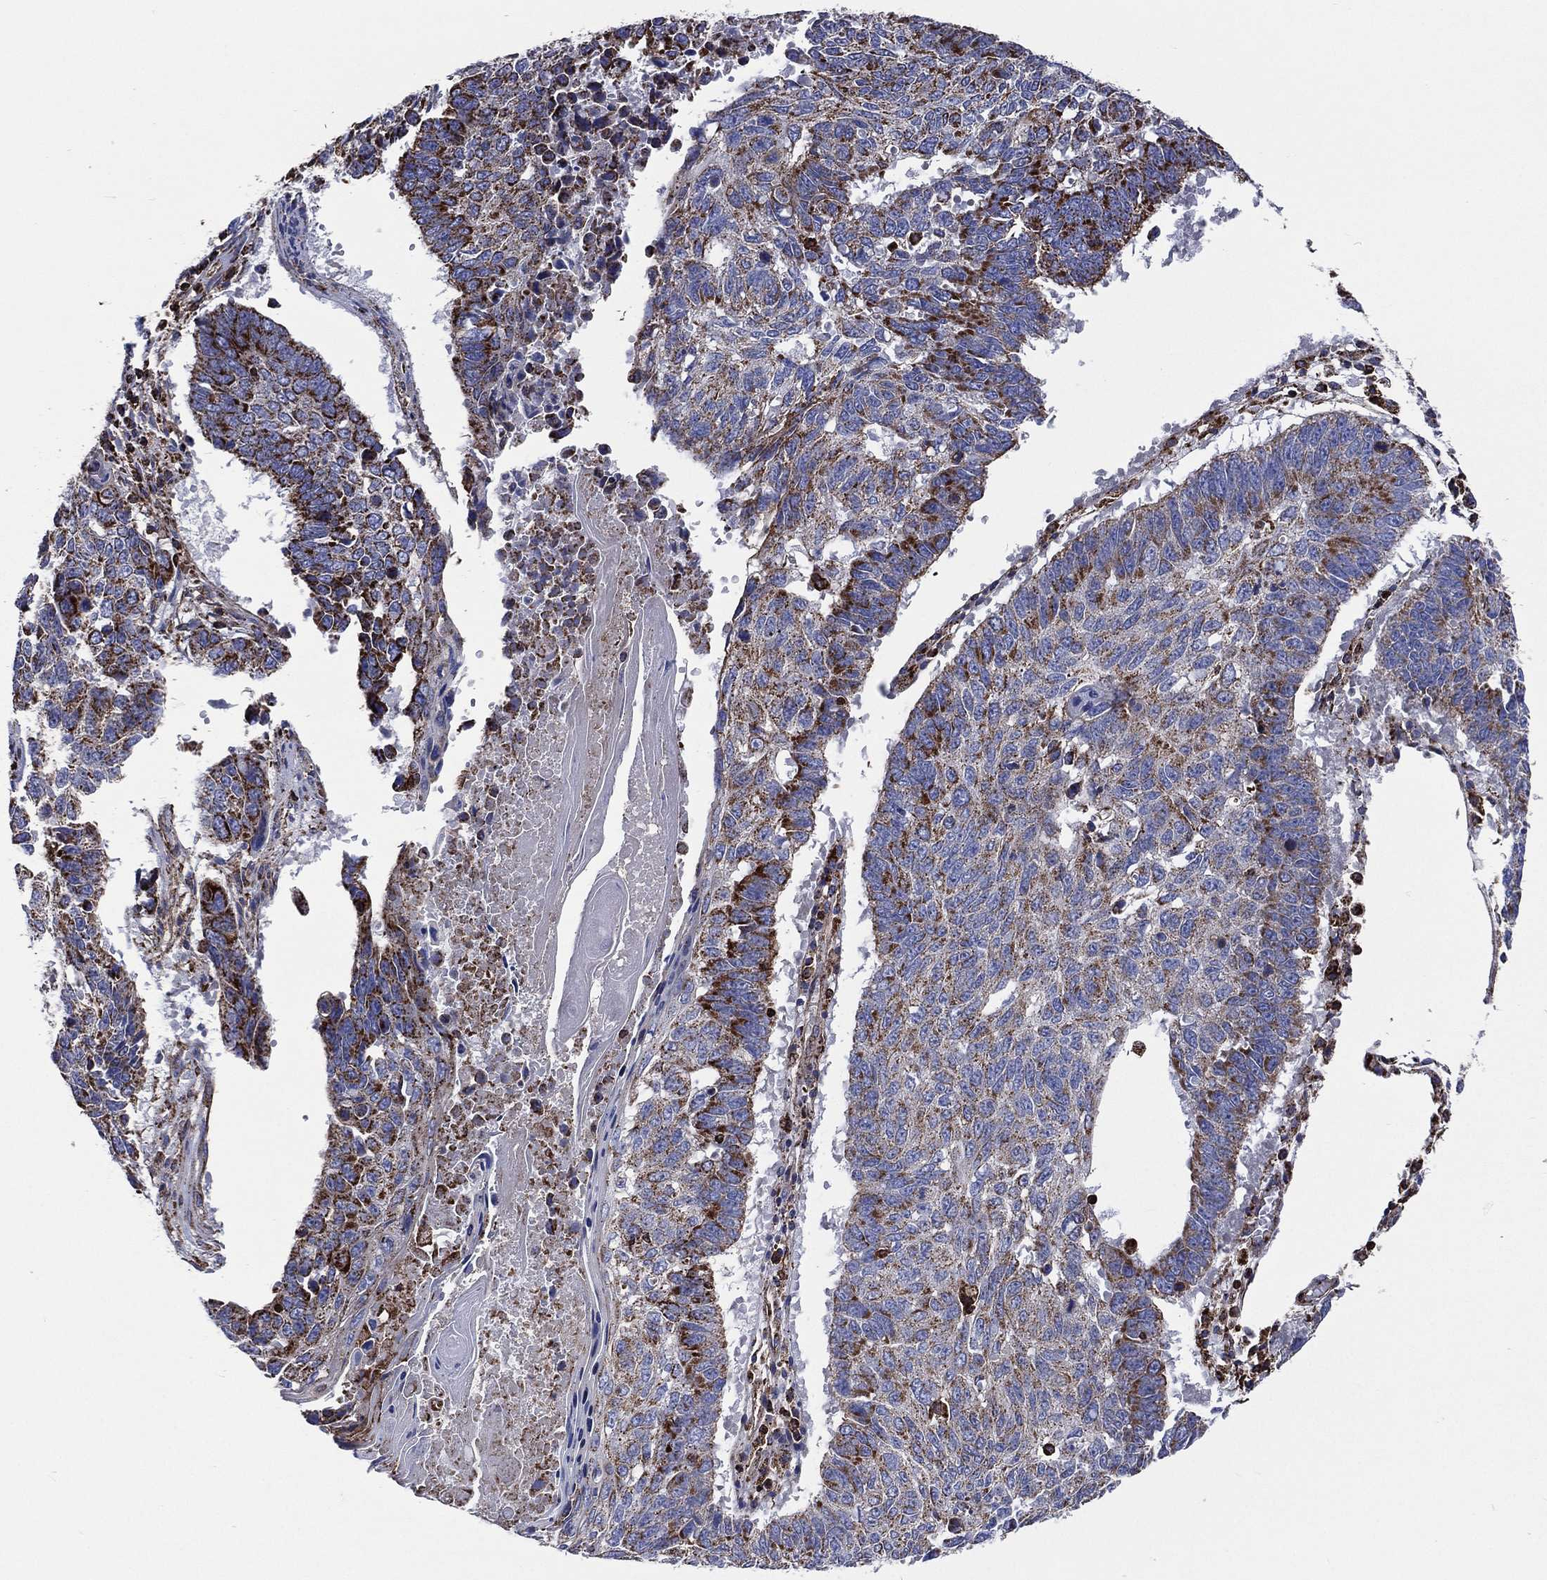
{"staining": {"intensity": "strong", "quantity": "<25%", "location": "cytoplasmic/membranous"}, "tissue": "lung cancer", "cell_type": "Tumor cells", "image_type": "cancer", "snomed": [{"axis": "morphology", "description": "Squamous cell carcinoma, NOS"}, {"axis": "topography", "description": "Lung"}], "caption": "Immunohistochemistry staining of lung cancer (squamous cell carcinoma), which exhibits medium levels of strong cytoplasmic/membranous positivity in about <25% of tumor cells indicating strong cytoplasmic/membranous protein expression. The staining was performed using DAB (brown) for protein detection and nuclei were counterstained in hematoxylin (blue).", "gene": "ANKRD37", "patient": {"sex": "male", "age": 73}}